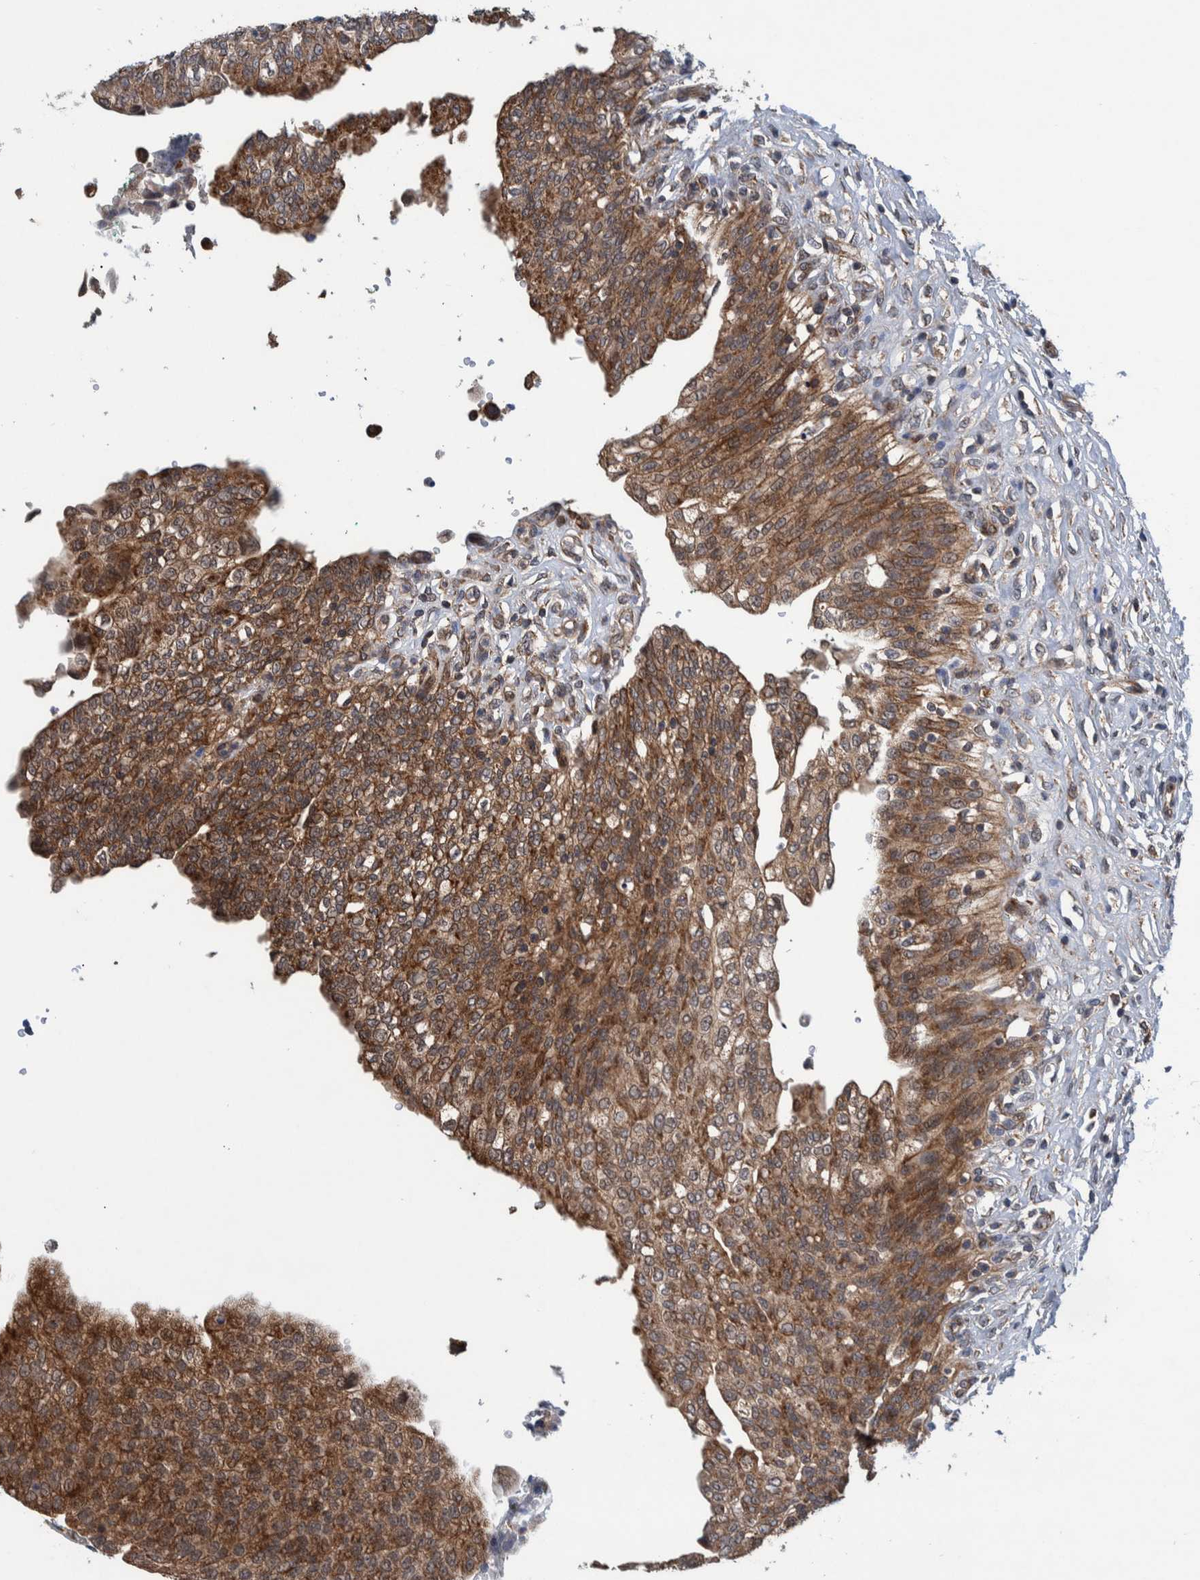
{"staining": {"intensity": "strong", "quantity": ">75%", "location": "cytoplasmic/membranous"}, "tissue": "urinary bladder", "cell_type": "Urothelial cells", "image_type": "normal", "snomed": [{"axis": "morphology", "description": "Urothelial carcinoma, High grade"}, {"axis": "topography", "description": "Urinary bladder"}], "caption": "Brown immunohistochemical staining in normal human urinary bladder exhibits strong cytoplasmic/membranous expression in about >75% of urothelial cells.", "gene": "MRPS7", "patient": {"sex": "male", "age": 46}}